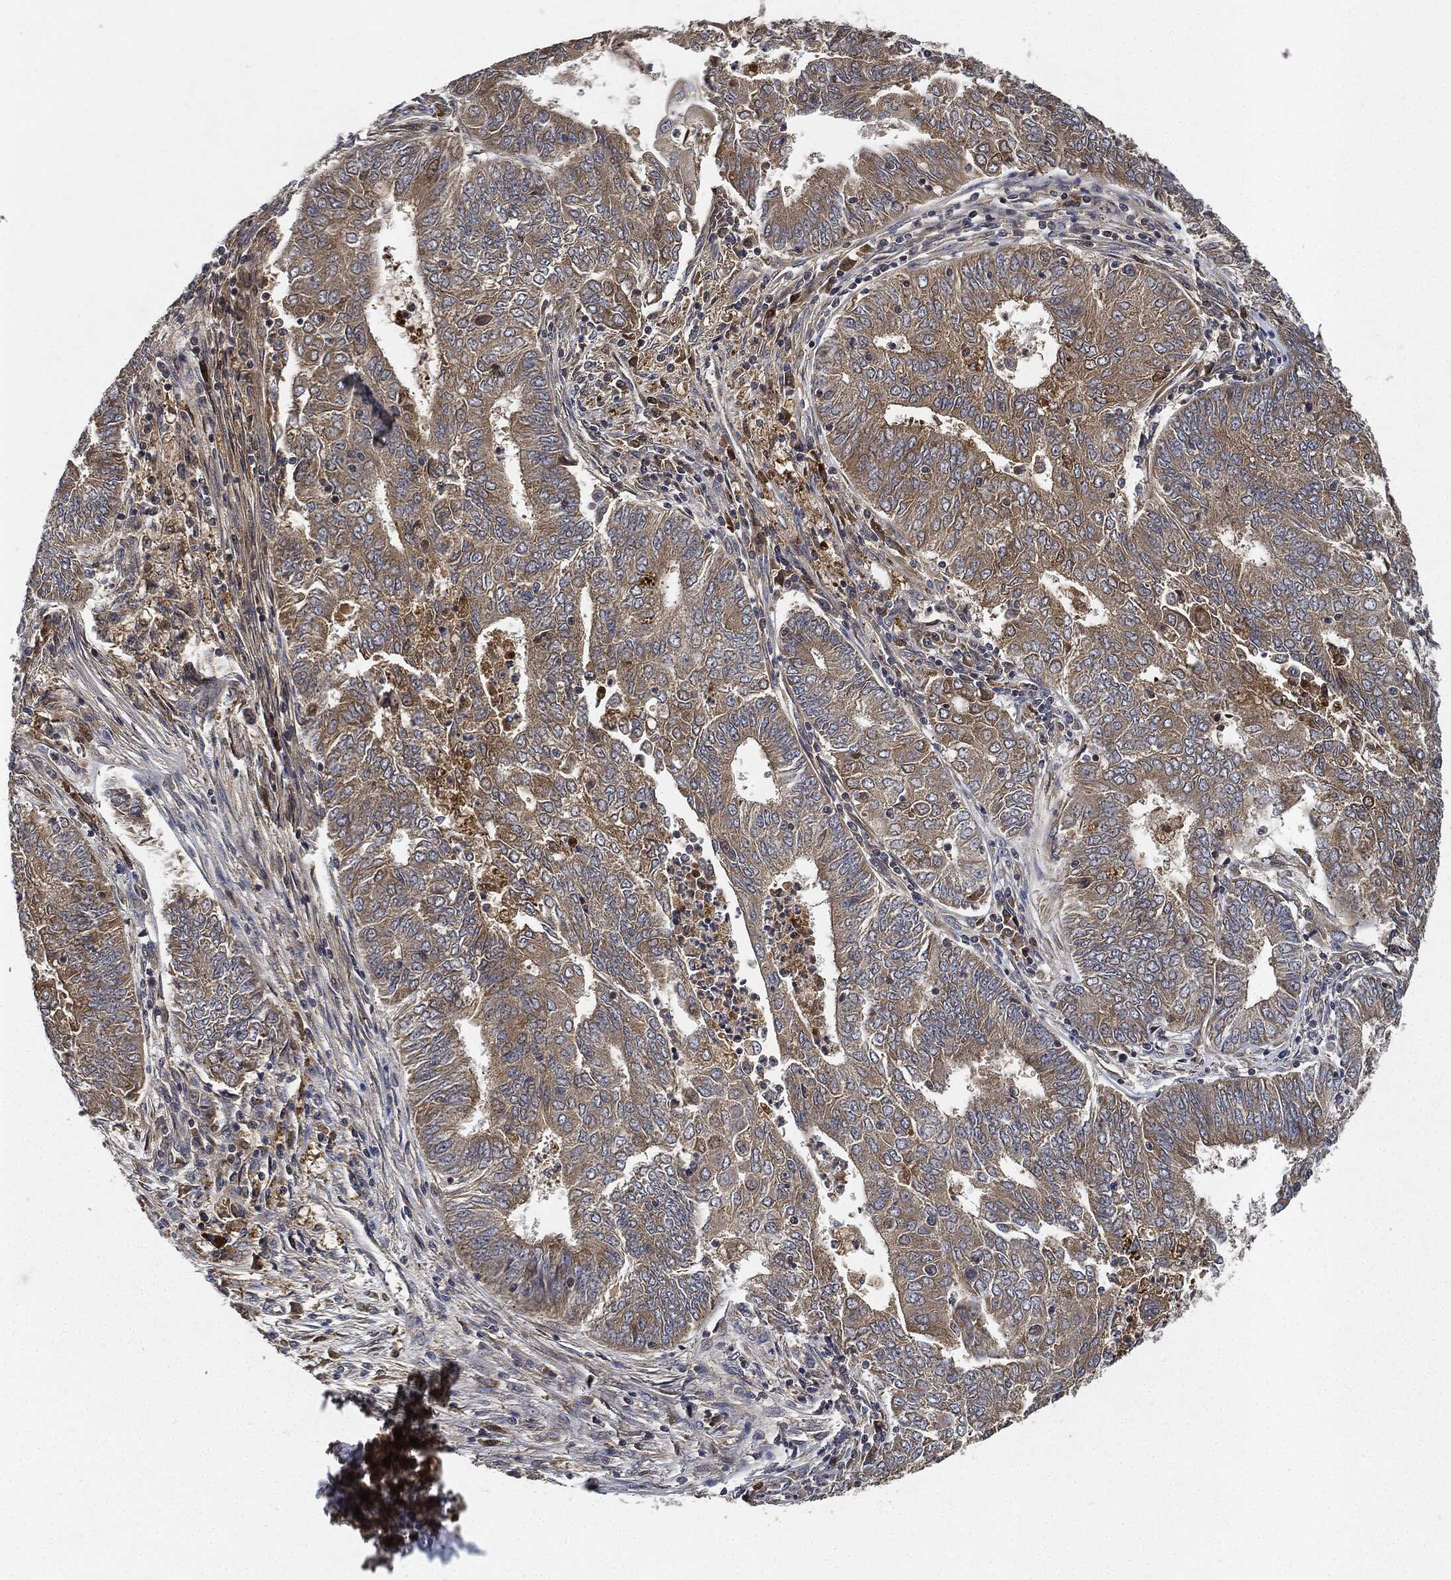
{"staining": {"intensity": "weak", "quantity": "25%-75%", "location": "cytoplasmic/membranous"}, "tissue": "endometrial cancer", "cell_type": "Tumor cells", "image_type": "cancer", "snomed": [{"axis": "morphology", "description": "Adenocarcinoma, NOS"}, {"axis": "topography", "description": "Endometrium"}], "caption": "Endometrial adenocarcinoma was stained to show a protein in brown. There is low levels of weak cytoplasmic/membranous positivity in approximately 25%-75% of tumor cells.", "gene": "MLST8", "patient": {"sex": "female", "age": 62}}